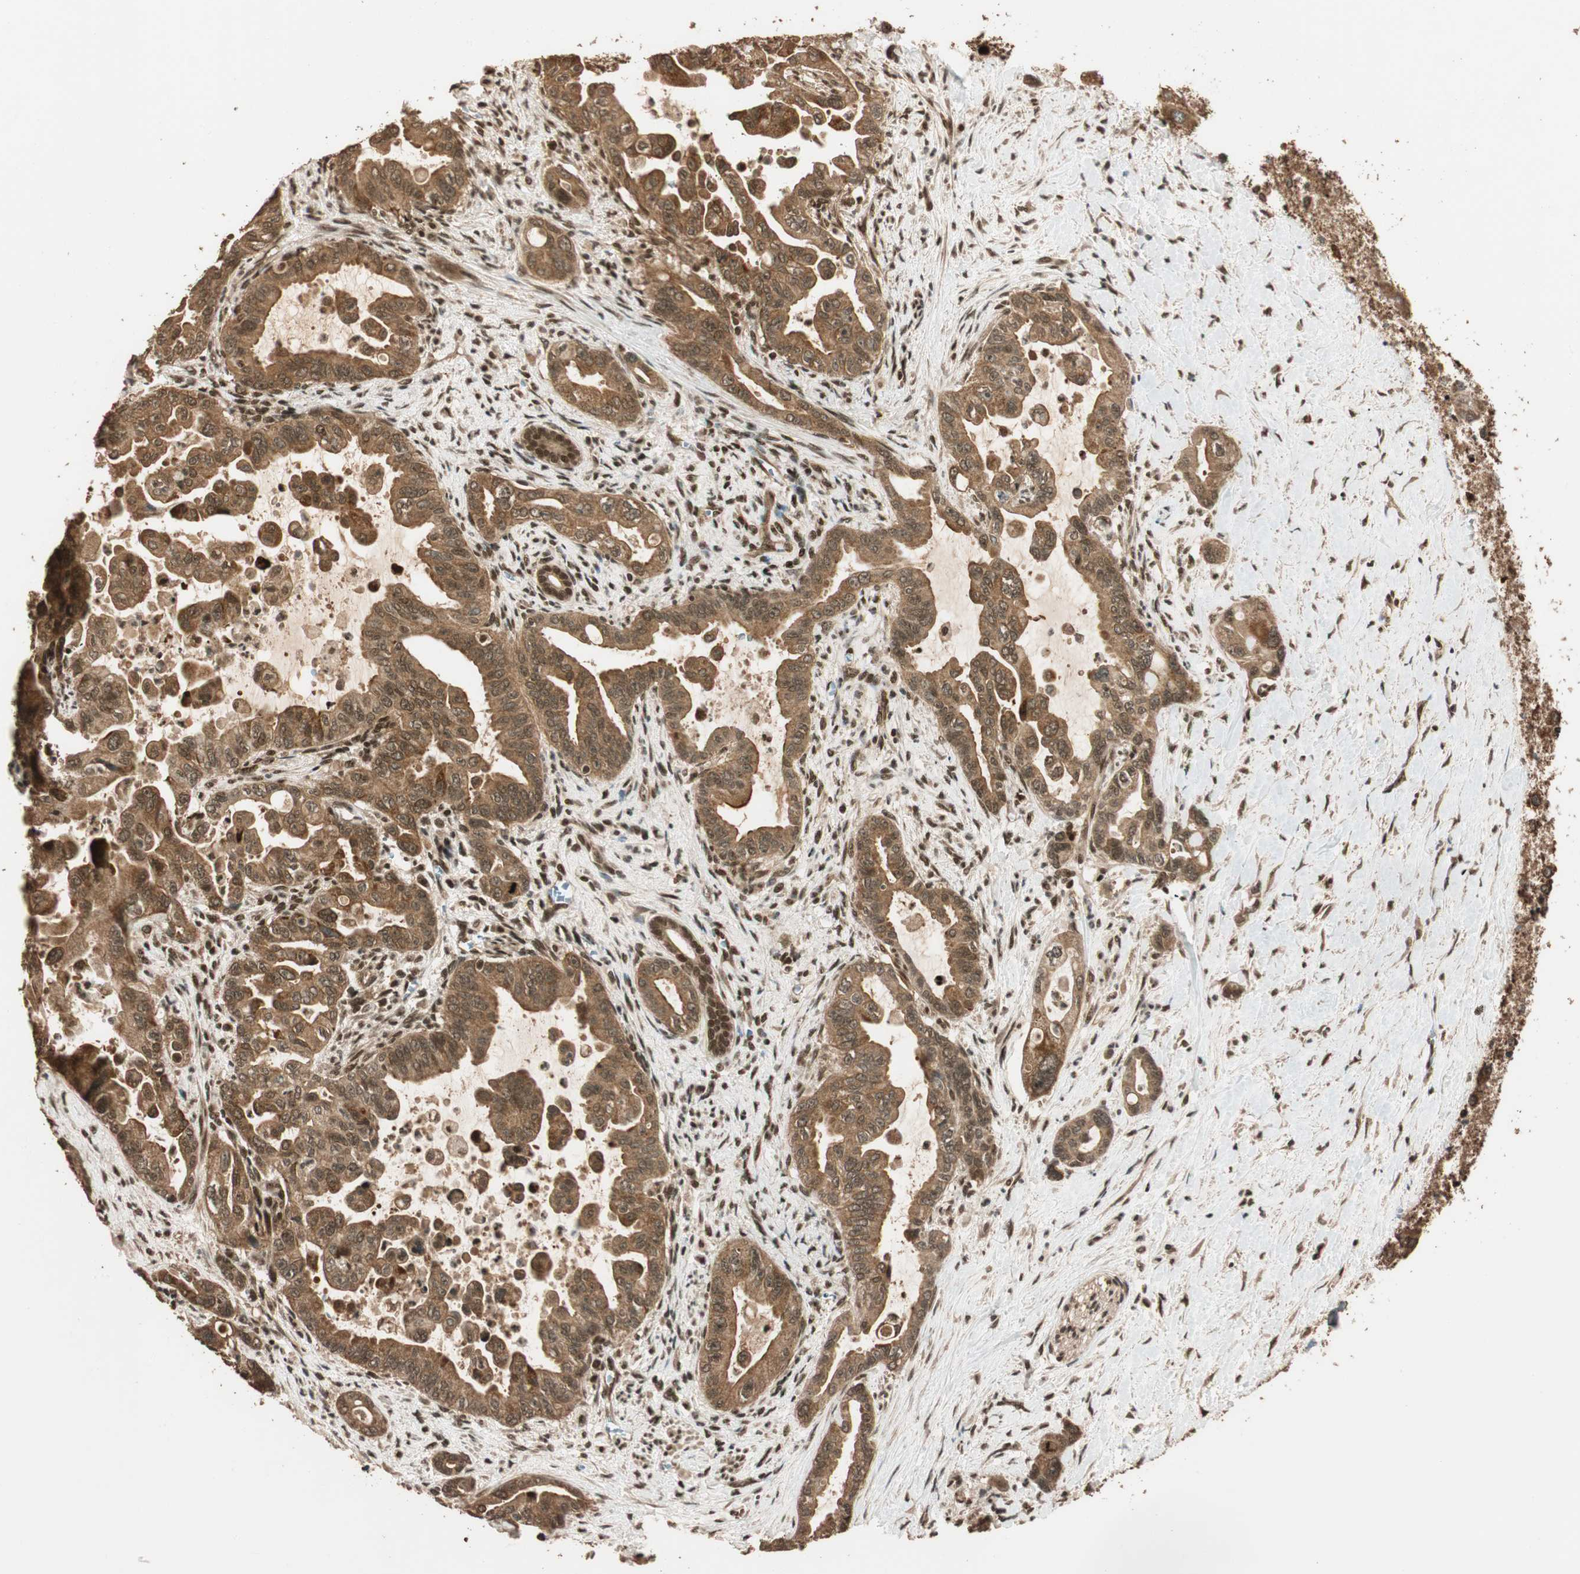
{"staining": {"intensity": "moderate", "quantity": ">75%", "location": "cytoplasmic/membranous"}, "tissue": "pancreatic cancer", "cell_type": "Tumor cells", "image_type": "cancer", "snomed": [{"axis": "morphology", "description": "Adenocarcinoma, NOS"}, {"axis": "topography", "description": "Pancreas"}], "caption": "This is an image of immunohistochemistry staining of pancreatic cancer, which shows moderate positivity in the cytoplasmic/membranous of tumor cells.", "gene": "ALKBH5", "patient": {"sex": "male", "age": 70}}